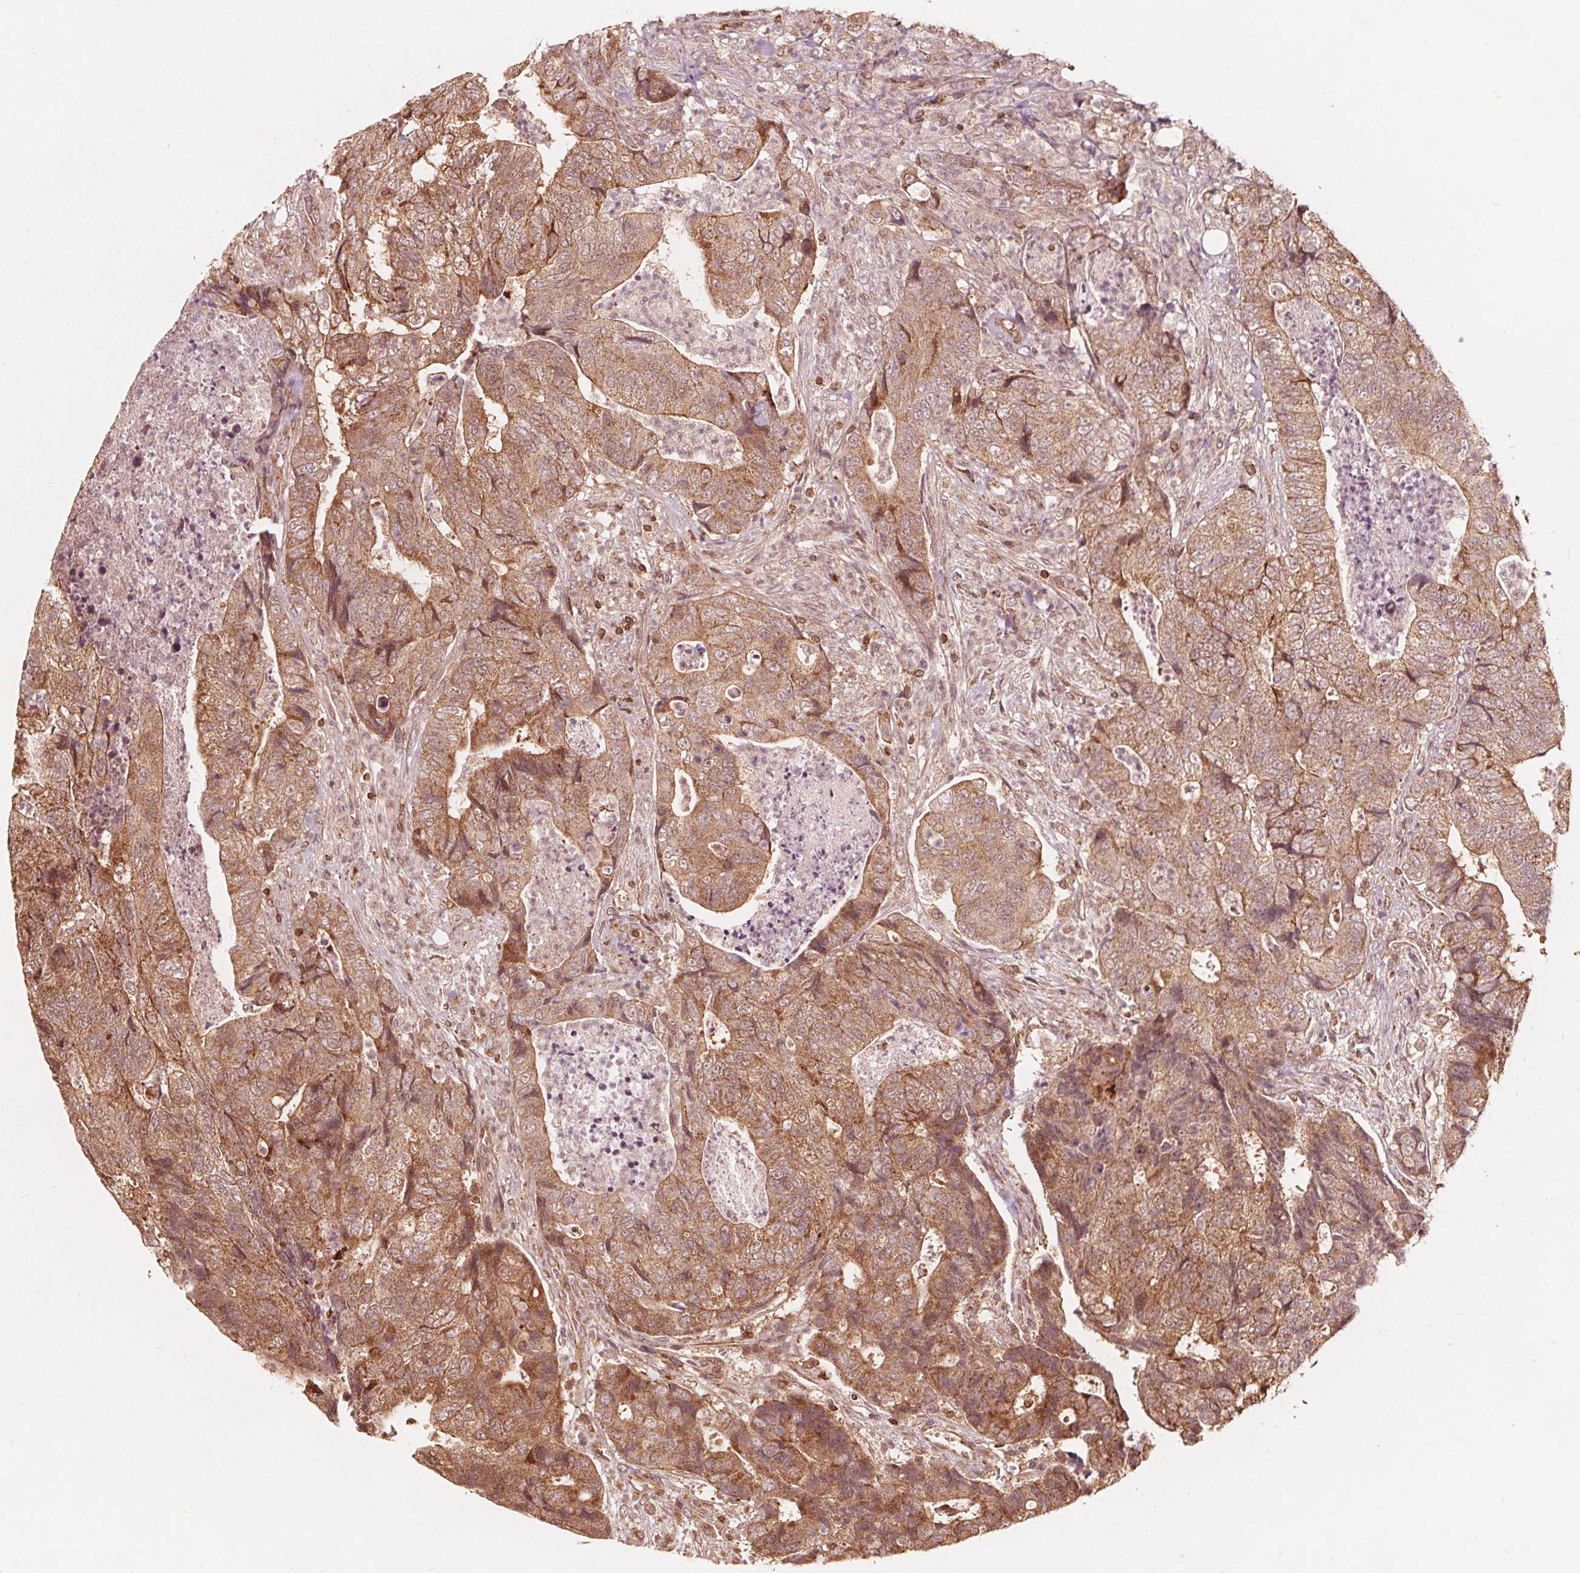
{"staining": {"intensity": "moderate", "quantity": ">75%", "location": "cytoplasmic/membranous"}, "tissue": "colorectal cancer", "cell_type": "Tumor cells", "image_type": "cancer", "snomed": [{"axis": "morphology", "description": "Adenocarcinoma, NOS"}, {"axis": "topography", "description": "Colon"}], "caption": "Moderate cytoplasmic/membranous expression for a protein is seen in about >75% of tumor cells of colorectal cancer (adenocarcinoma) using IHC.", "gene": "AIP", "patient": {"sex": "female", "age": 48}}